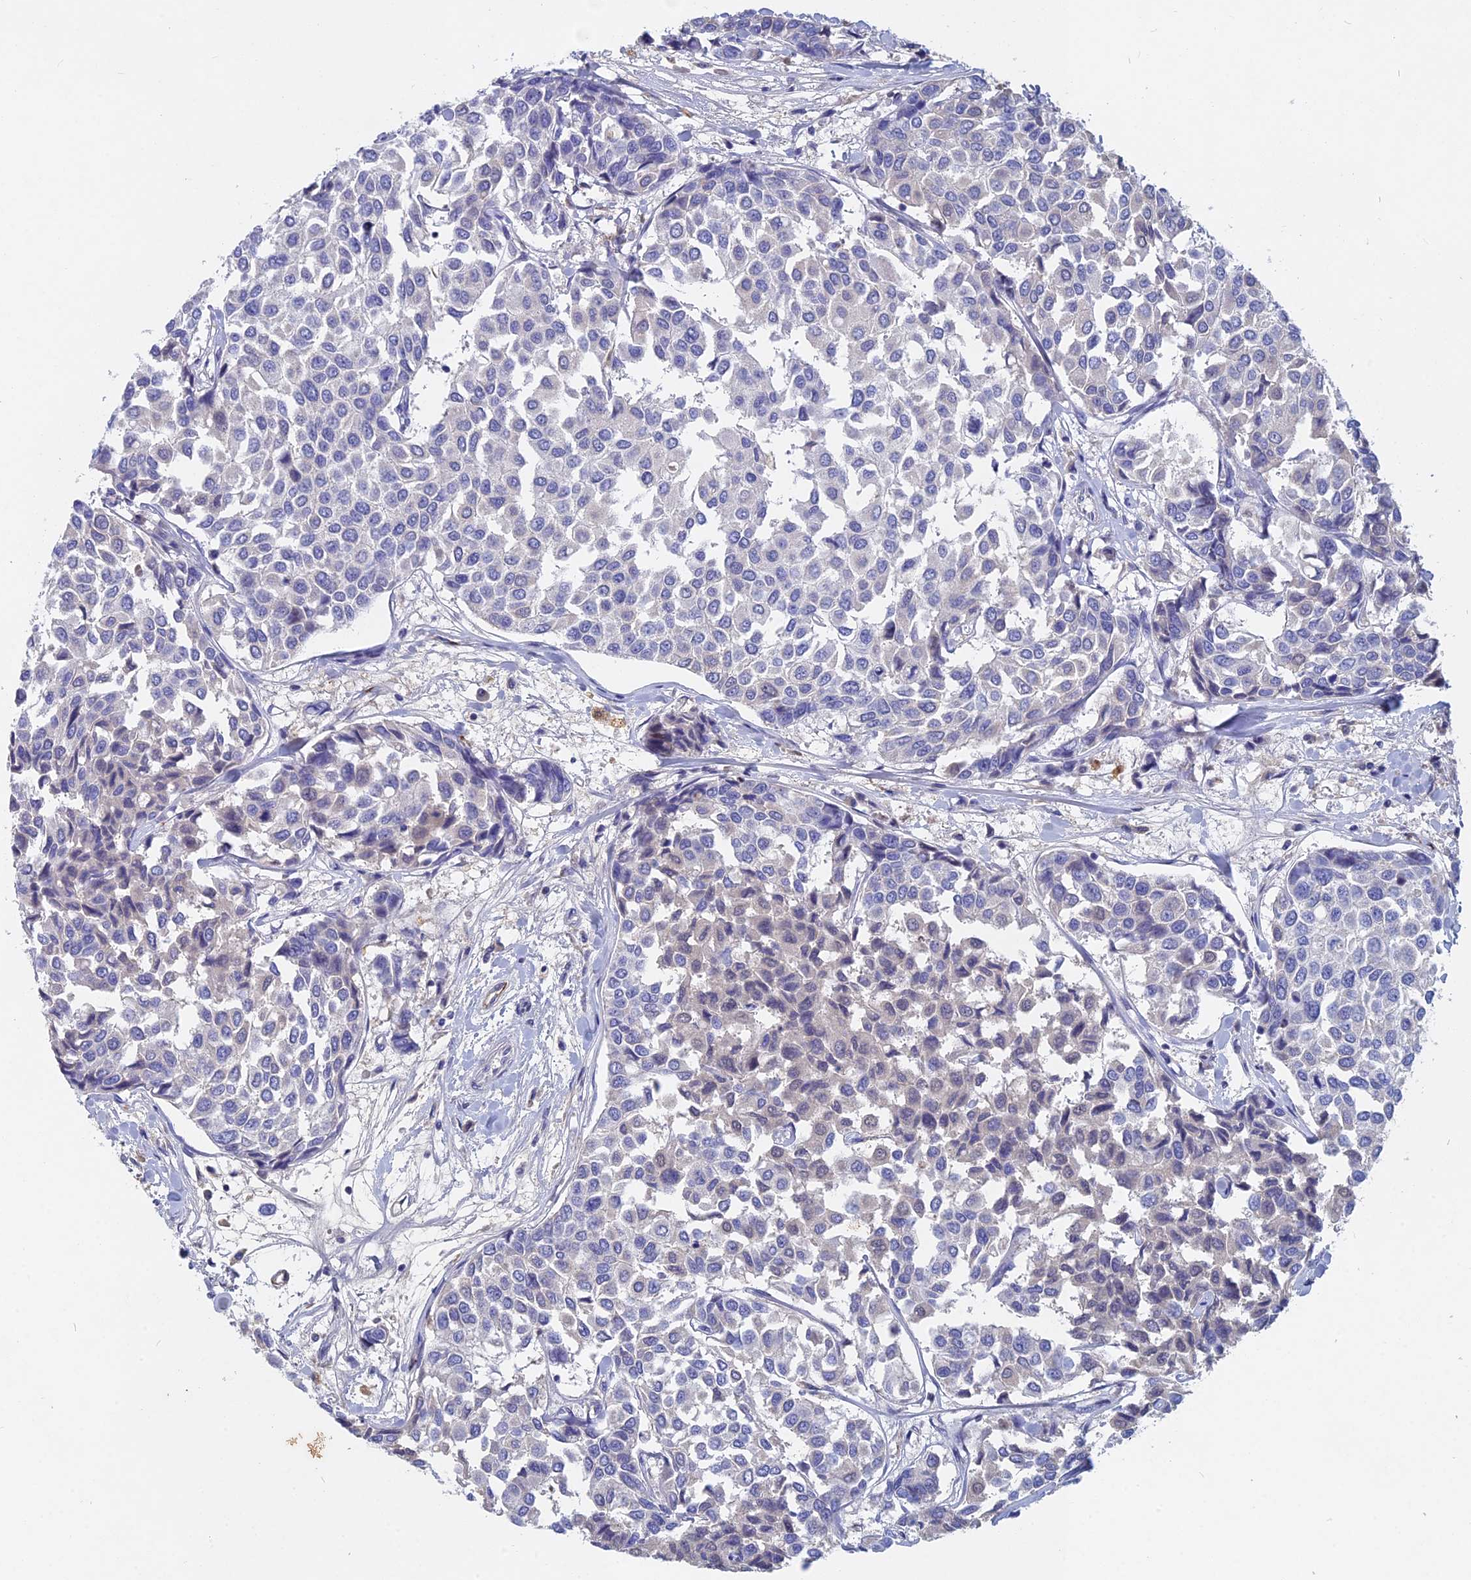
{"staining": {"intensity": "negative", "quantity": "none", "location": "none"}, "tissue": "breast cancer", "cell_type": "Tumor cells", "image_type": "cancer", "snomed": [{"axis": "morphology", "description": "Duct carcinoma"}, {"axis": "topography", "description": "Breast"}], "caption": "A photomicrograph of human breast cancer is negative for staining in tumor cells.", "gene": "ACP7", "patient": {"sex": "female", "age": 55}}